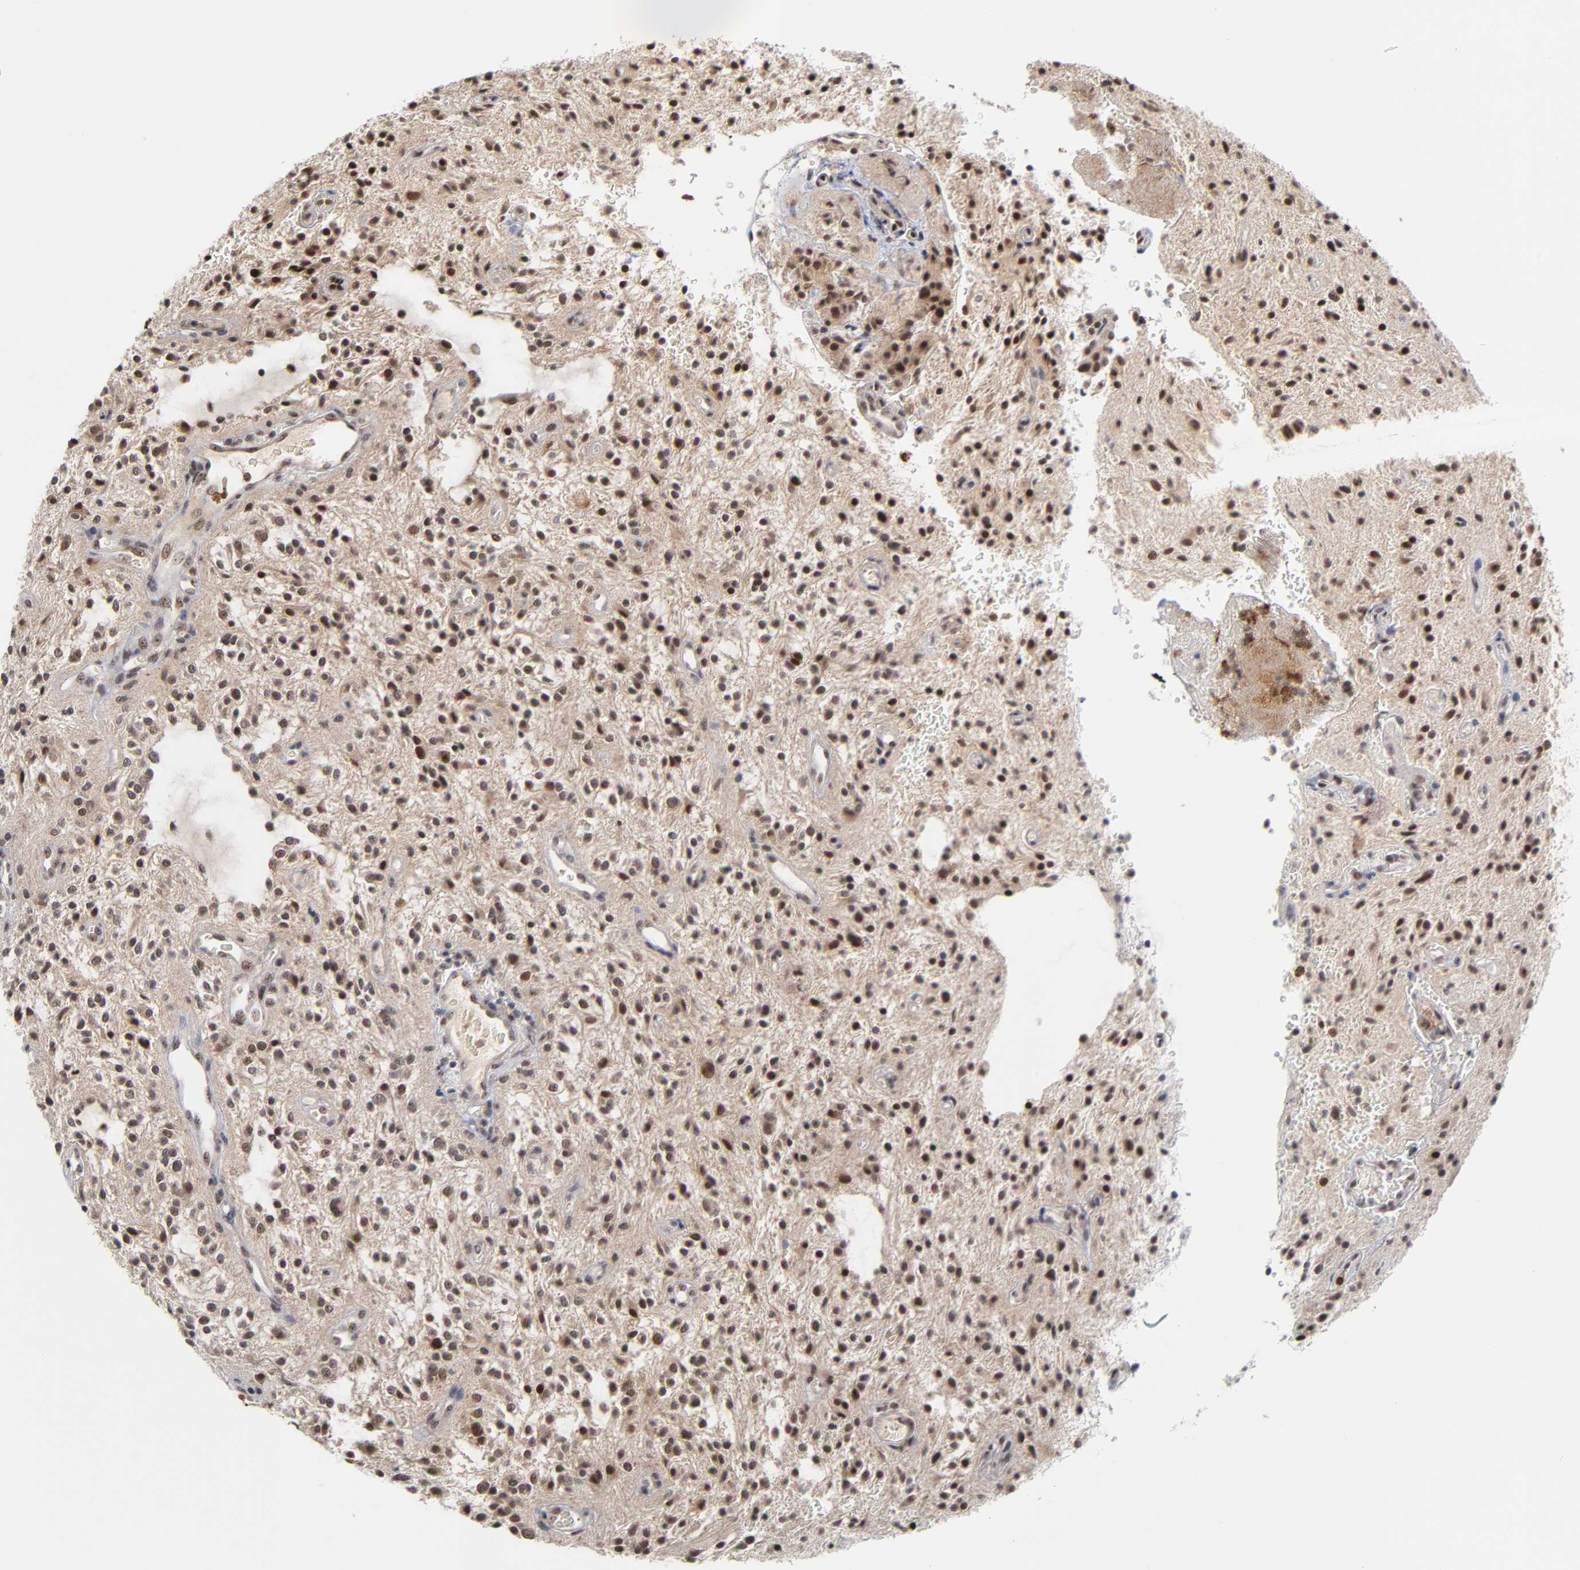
{"staining": {"intensity": "strong", "quantity": ">75%", "location": "nuclear"}, "tissue": "glioma", "cell_type": "Tumor cells", "image_type": "cancer", "snomed": [{"axis": "morphology", "description": "Glioma, malignant, NOS"}, {"axis": "topography", "description": "Cerebellum"}], "caption": "Glioma stained with immunohistochemistry reveals strong nuclear staining in approximately >75% of tumor cells.", "gene": "ZNF419", "patient": {"sex": "female", "age": 10}}